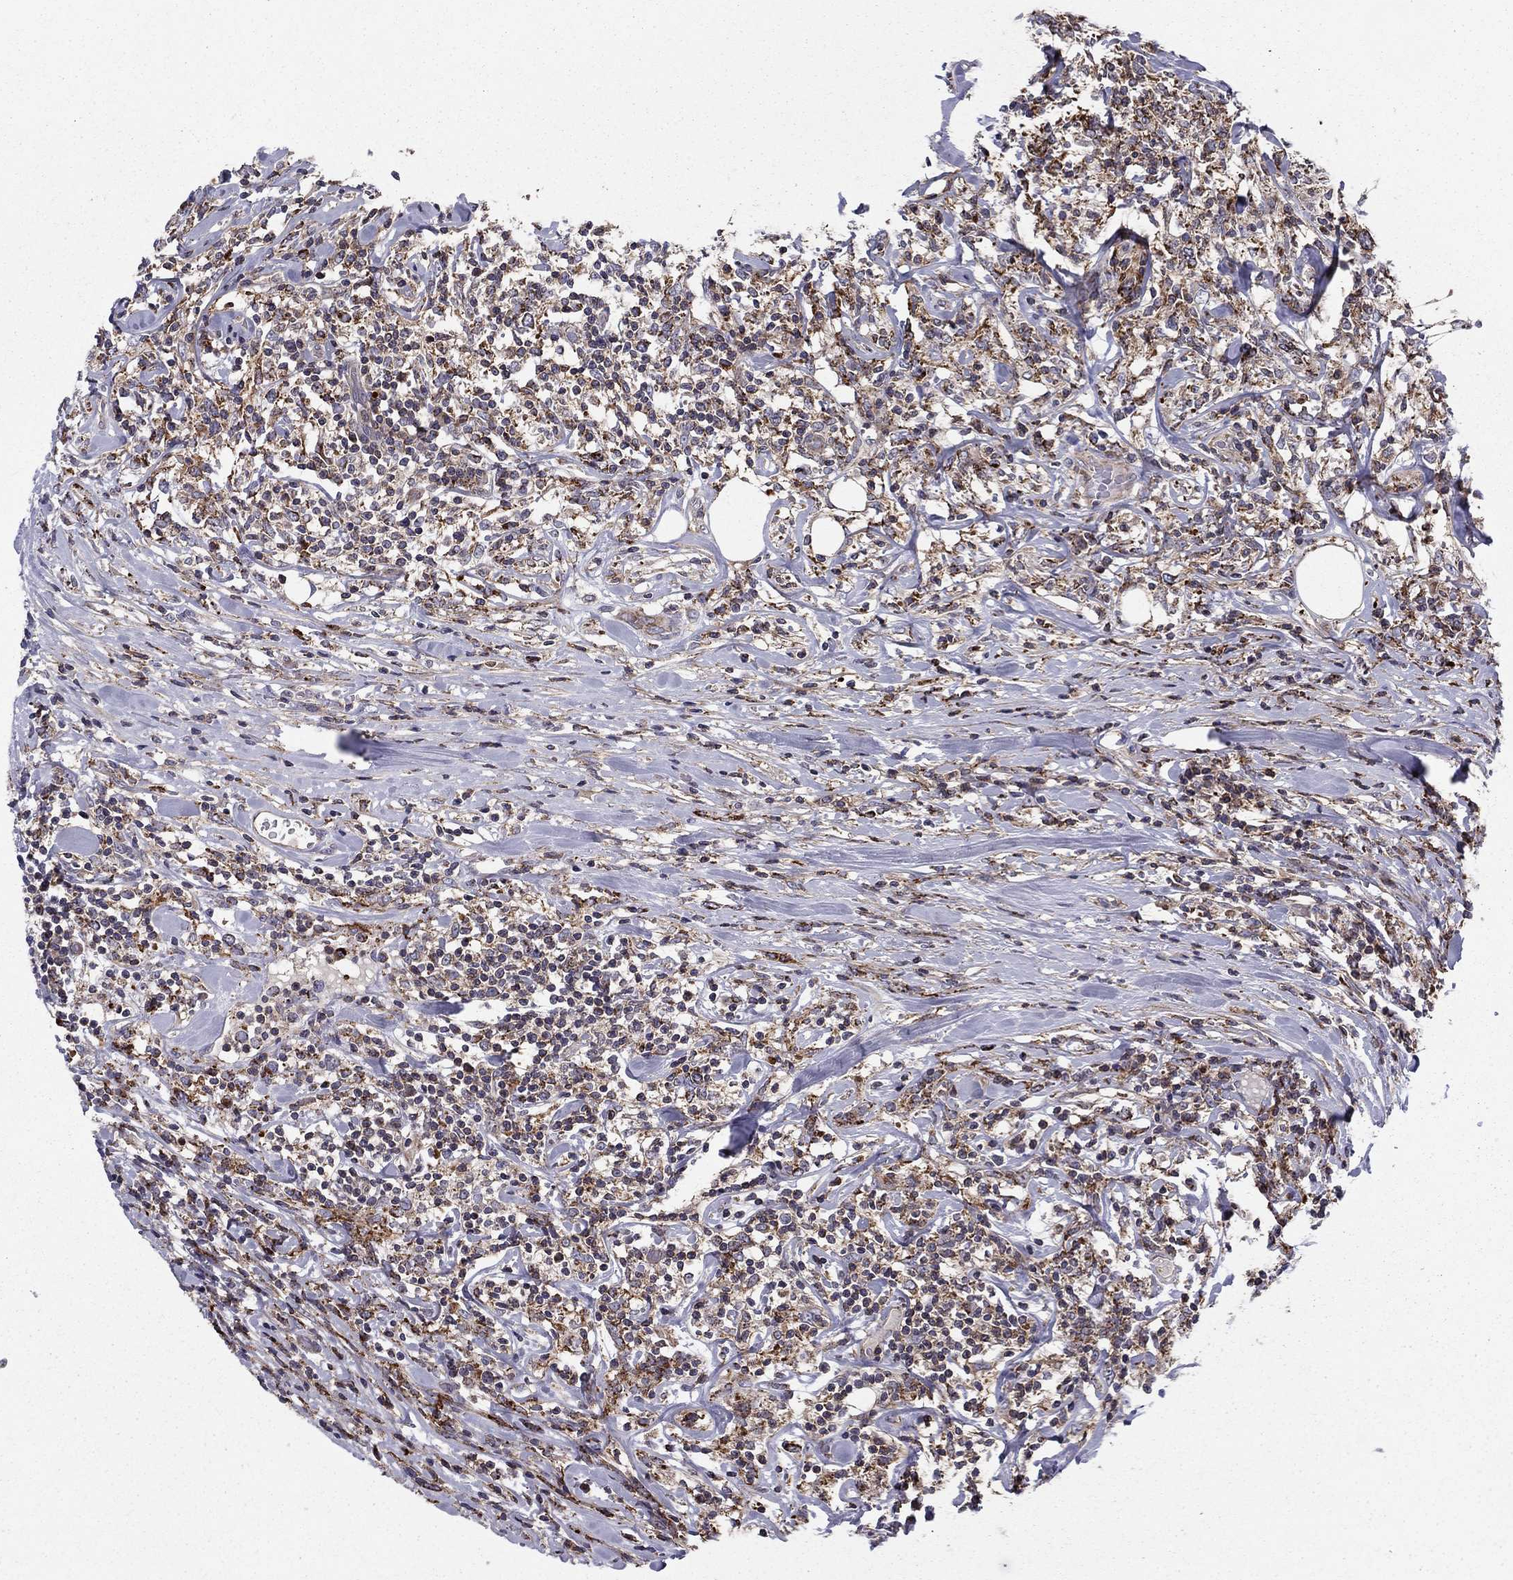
{"staining": {"intensity": "moderate", "quantity": "<25%", "location": "cytoplasmic/membranous"}, "tissue": "lymphoma", "cell_type": "Tumor cells", "image_type": "cancer", "snomed": [{"axis": "morphology", "description": "Malignant lymphoma, non-Hodgkin's type, High grade"}, {"axis": "topography", "description": "Lymph node"}], "caption": "Lymphoma stained with DAB IHC demonstrates low levels of moderate cytoplasmic/membranous staining in approximately <25% of tumor cells. (IHC, brightfield microscopy, high magnification).", "gene": "ALG6", "patient": {"sex": "female", "age": 84}}